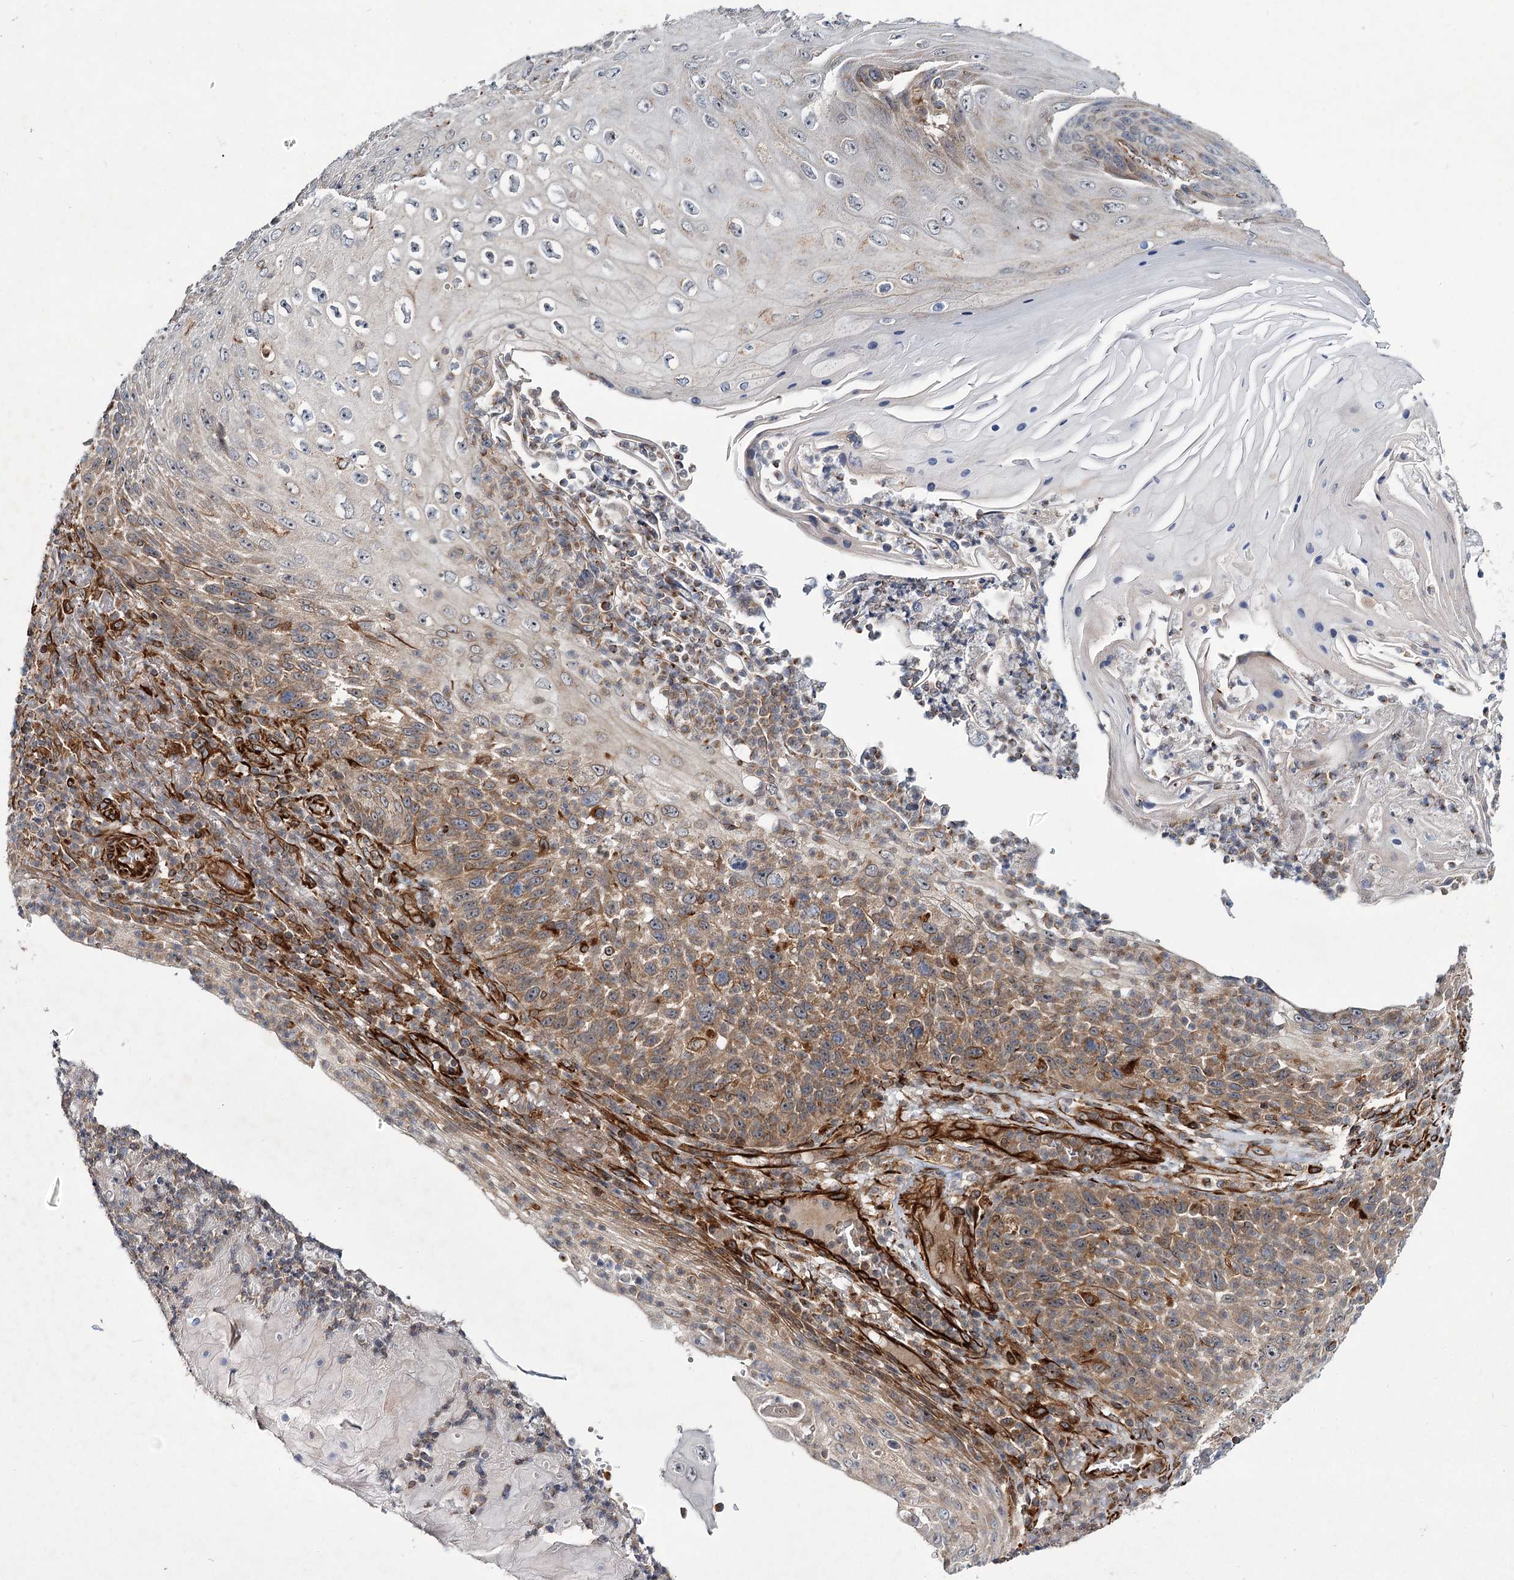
{"staining": {"intensity": "weak", "quantity": "25%-75%", "location": "cytoplasmic/membranous"}, "tissue": "skin cancer", "cell_type": "Tumor cells", "image_type": "cancer", "snomed": [{"axis": "morphology", "description": "Squamous cell carcinoma, NOS"}, {"axis": "topography", "description": "Skin"}], "caption": "An immunohistochemistry image of tumor tissue is shown. Protein staining in brown shows weak cytoplasmic/membranous positivity in squamous cell carcinoma (skin) within tumor cells. (IHC, brightfield microscopy, high magnification).", "gene": "DPEP2", "patient": {"sex": "female", "age": 88}}